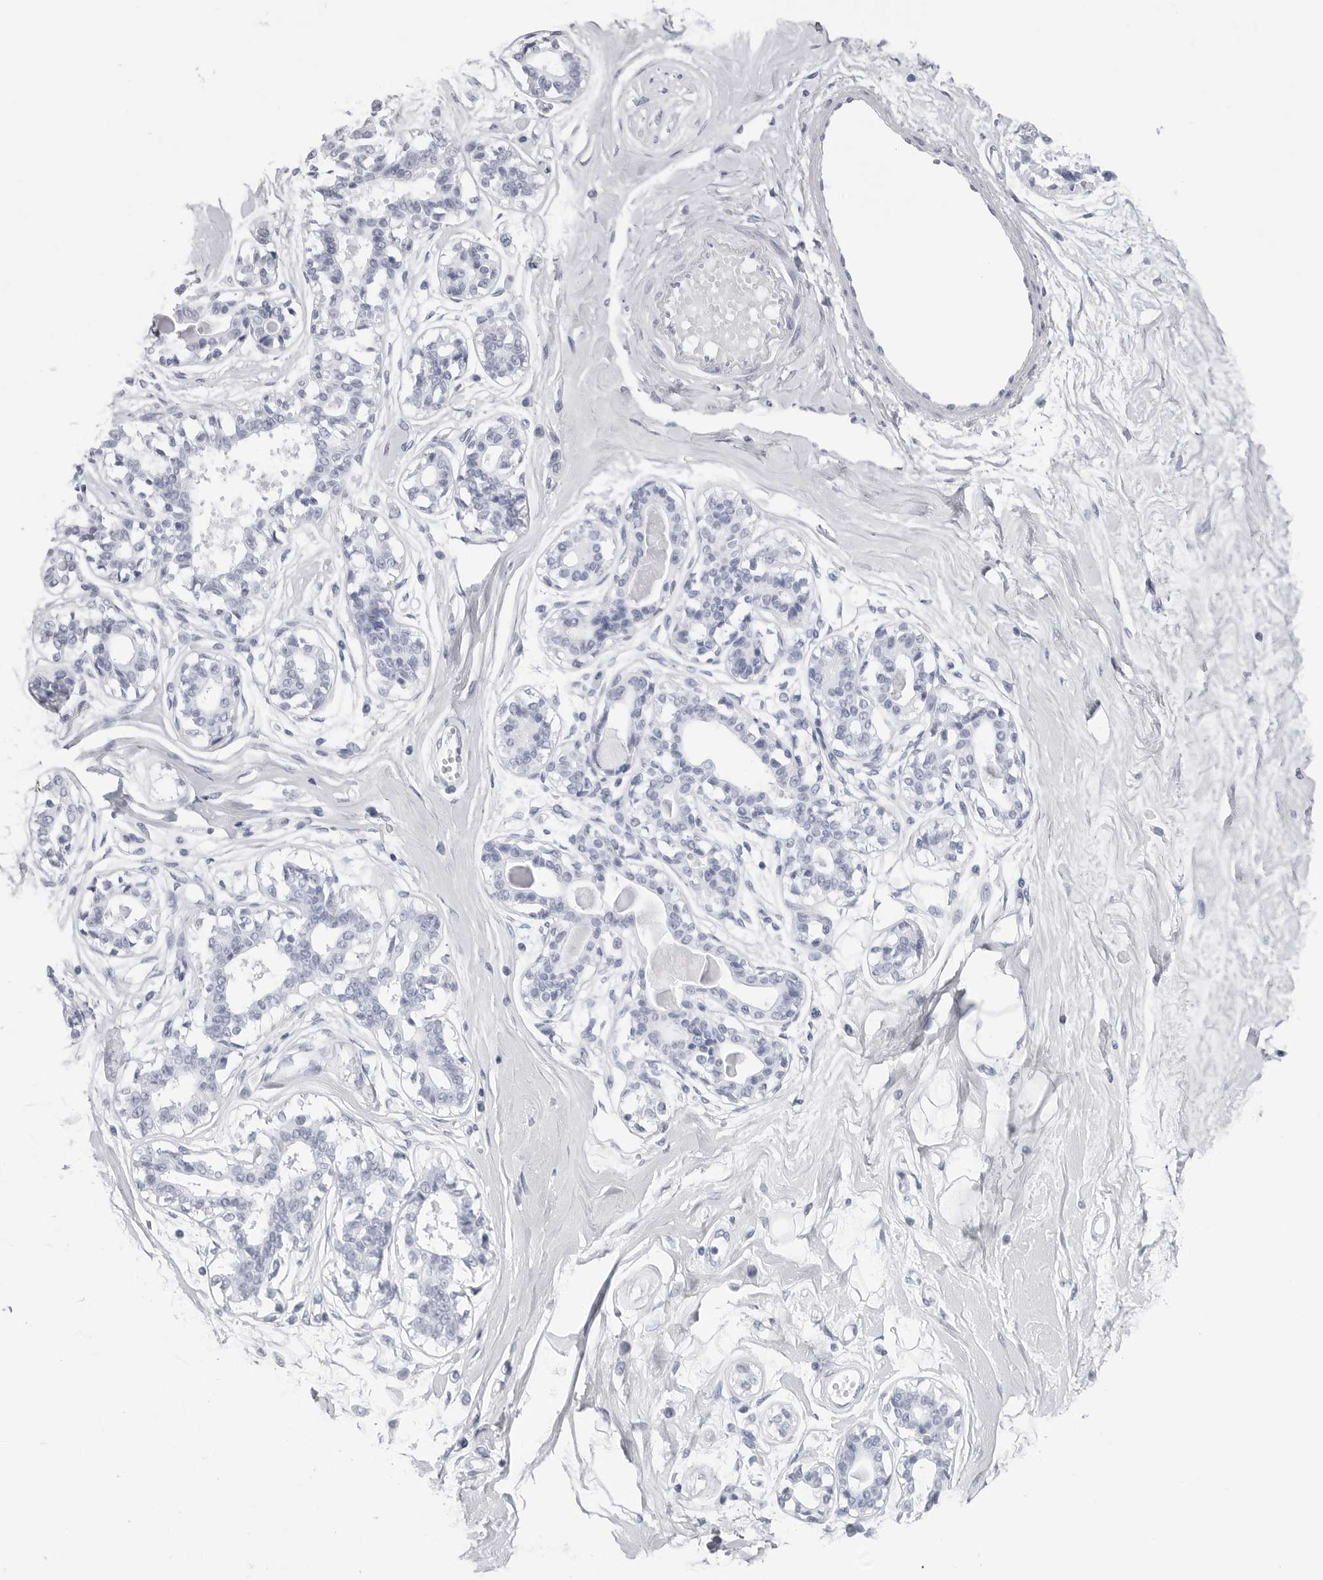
{"staining": {"intensity": "negative", "quantity": "none", "location": "none"}, "tissue": "breast", "cell_type": "Adipocytes", "image_type": "normal", "snomed": [{"axis": "morphology", "description": "Normal tissue, NOS"}, {"axis": "topography", "description": "Breast"}], "caption": "Protein analysis of normal breast shows no significant staining in adipocytes. The staining was performed using DAB to visualize the protein expression in brown, while the nuclei were stained in blue with hematoxylin (Magnification: 20x).", "gene": "CST2", "patient": {"sex": "female", "age": 45}}